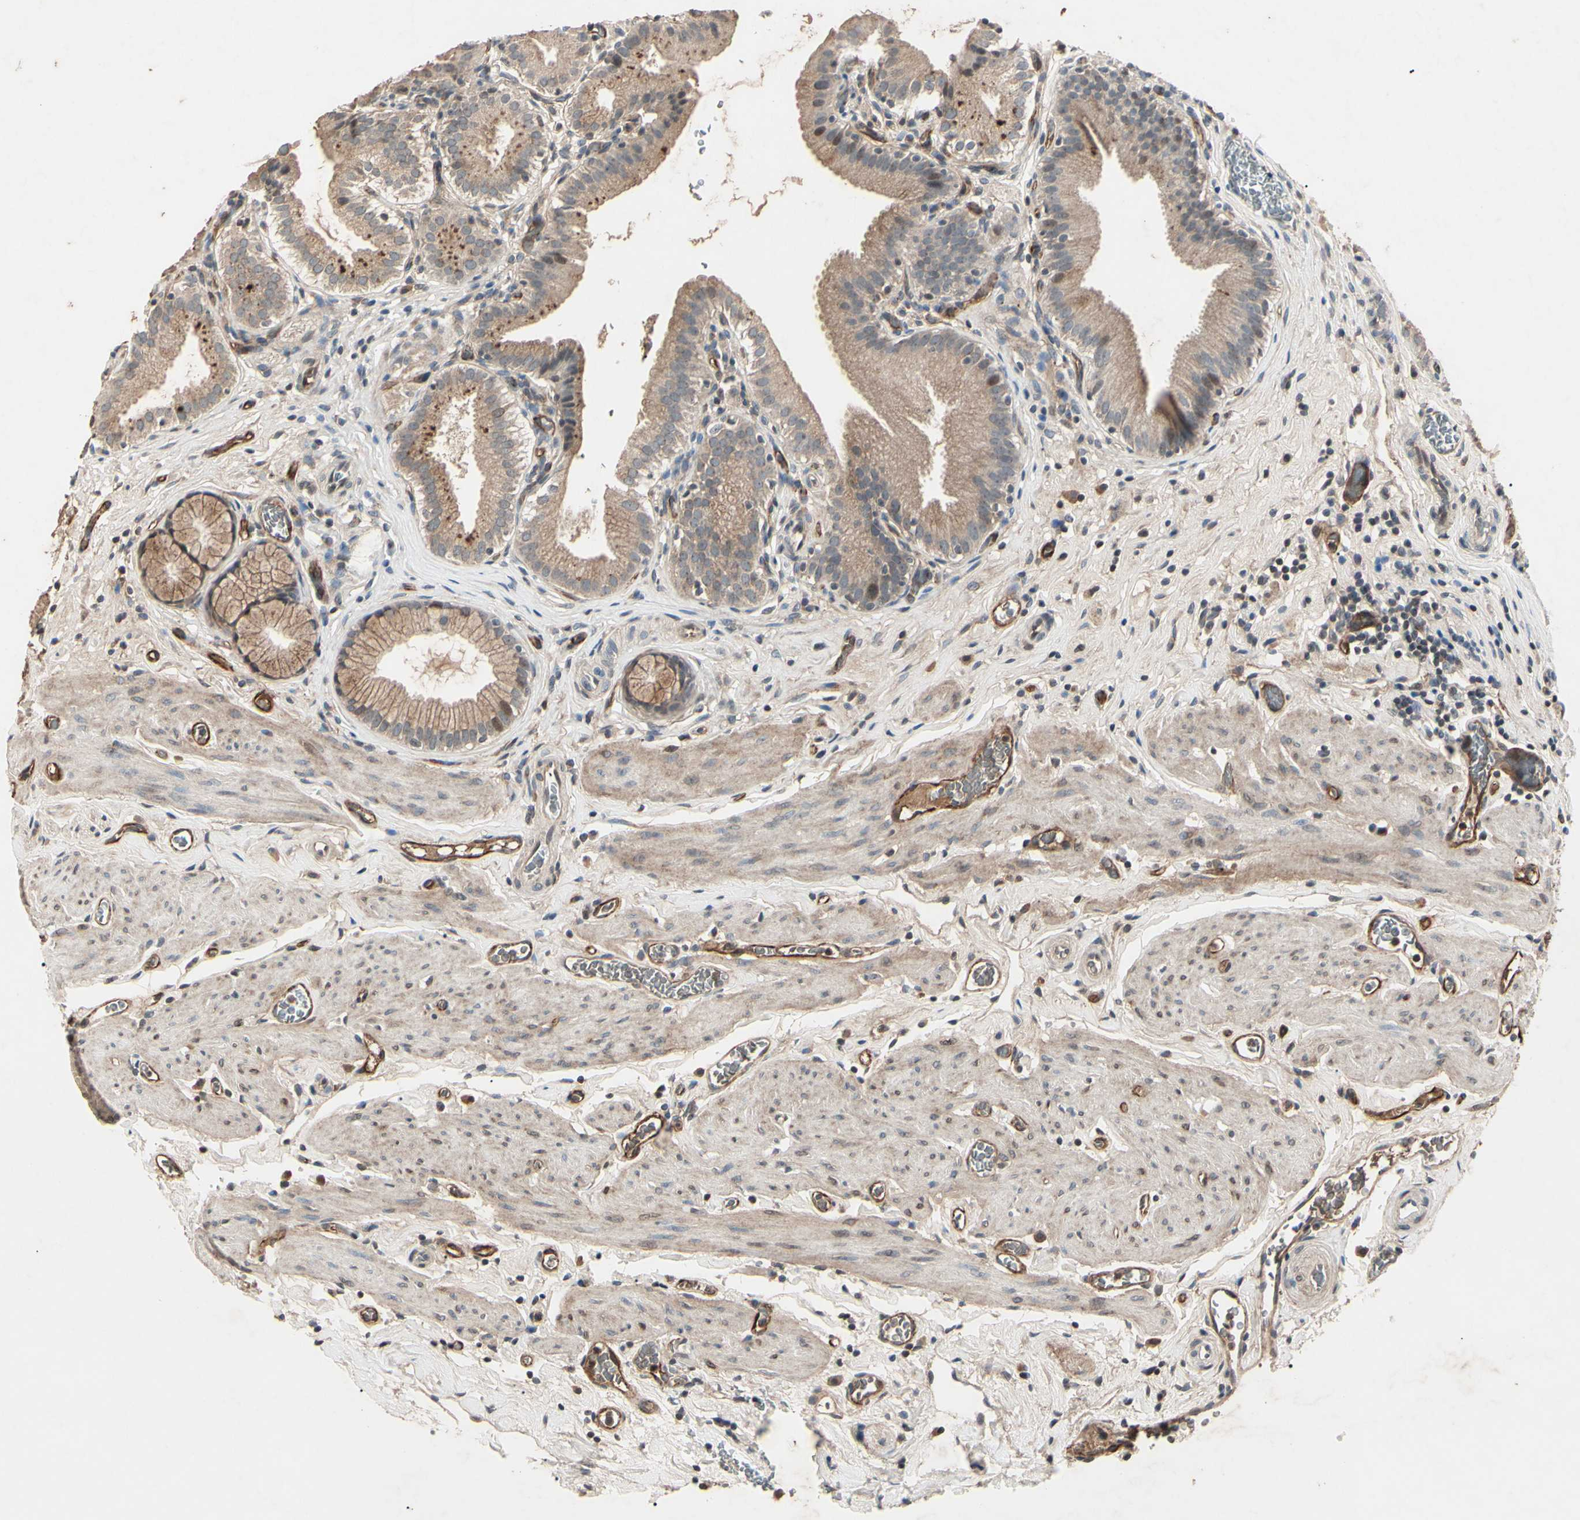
{"staining": {"intensity": "moderate", "quantity": ">75%", "location": "cytoplasmic/membranous"}, "tissue": "gallbladder", "cell_type": "Glandular cells", "image_type": "normal", "snomed": [{"axis": "morphology", "description": "Normal tissue, NOS"}, {"axis": "topography", "description": "Gallbladder"}], "caption": "Protein expression analysis of unremarkable human gallbladder reveals moderate cytoplasmic/membranous expression in about >75% of glandular cells. The staining was performed using DAB to visualize the protein expression in brown, while the nuclei were stained in blue with hematoxylin (Magnification: 20x).", "gene": "AEBP1", "patient": {"sex": "male", "age": 54}}